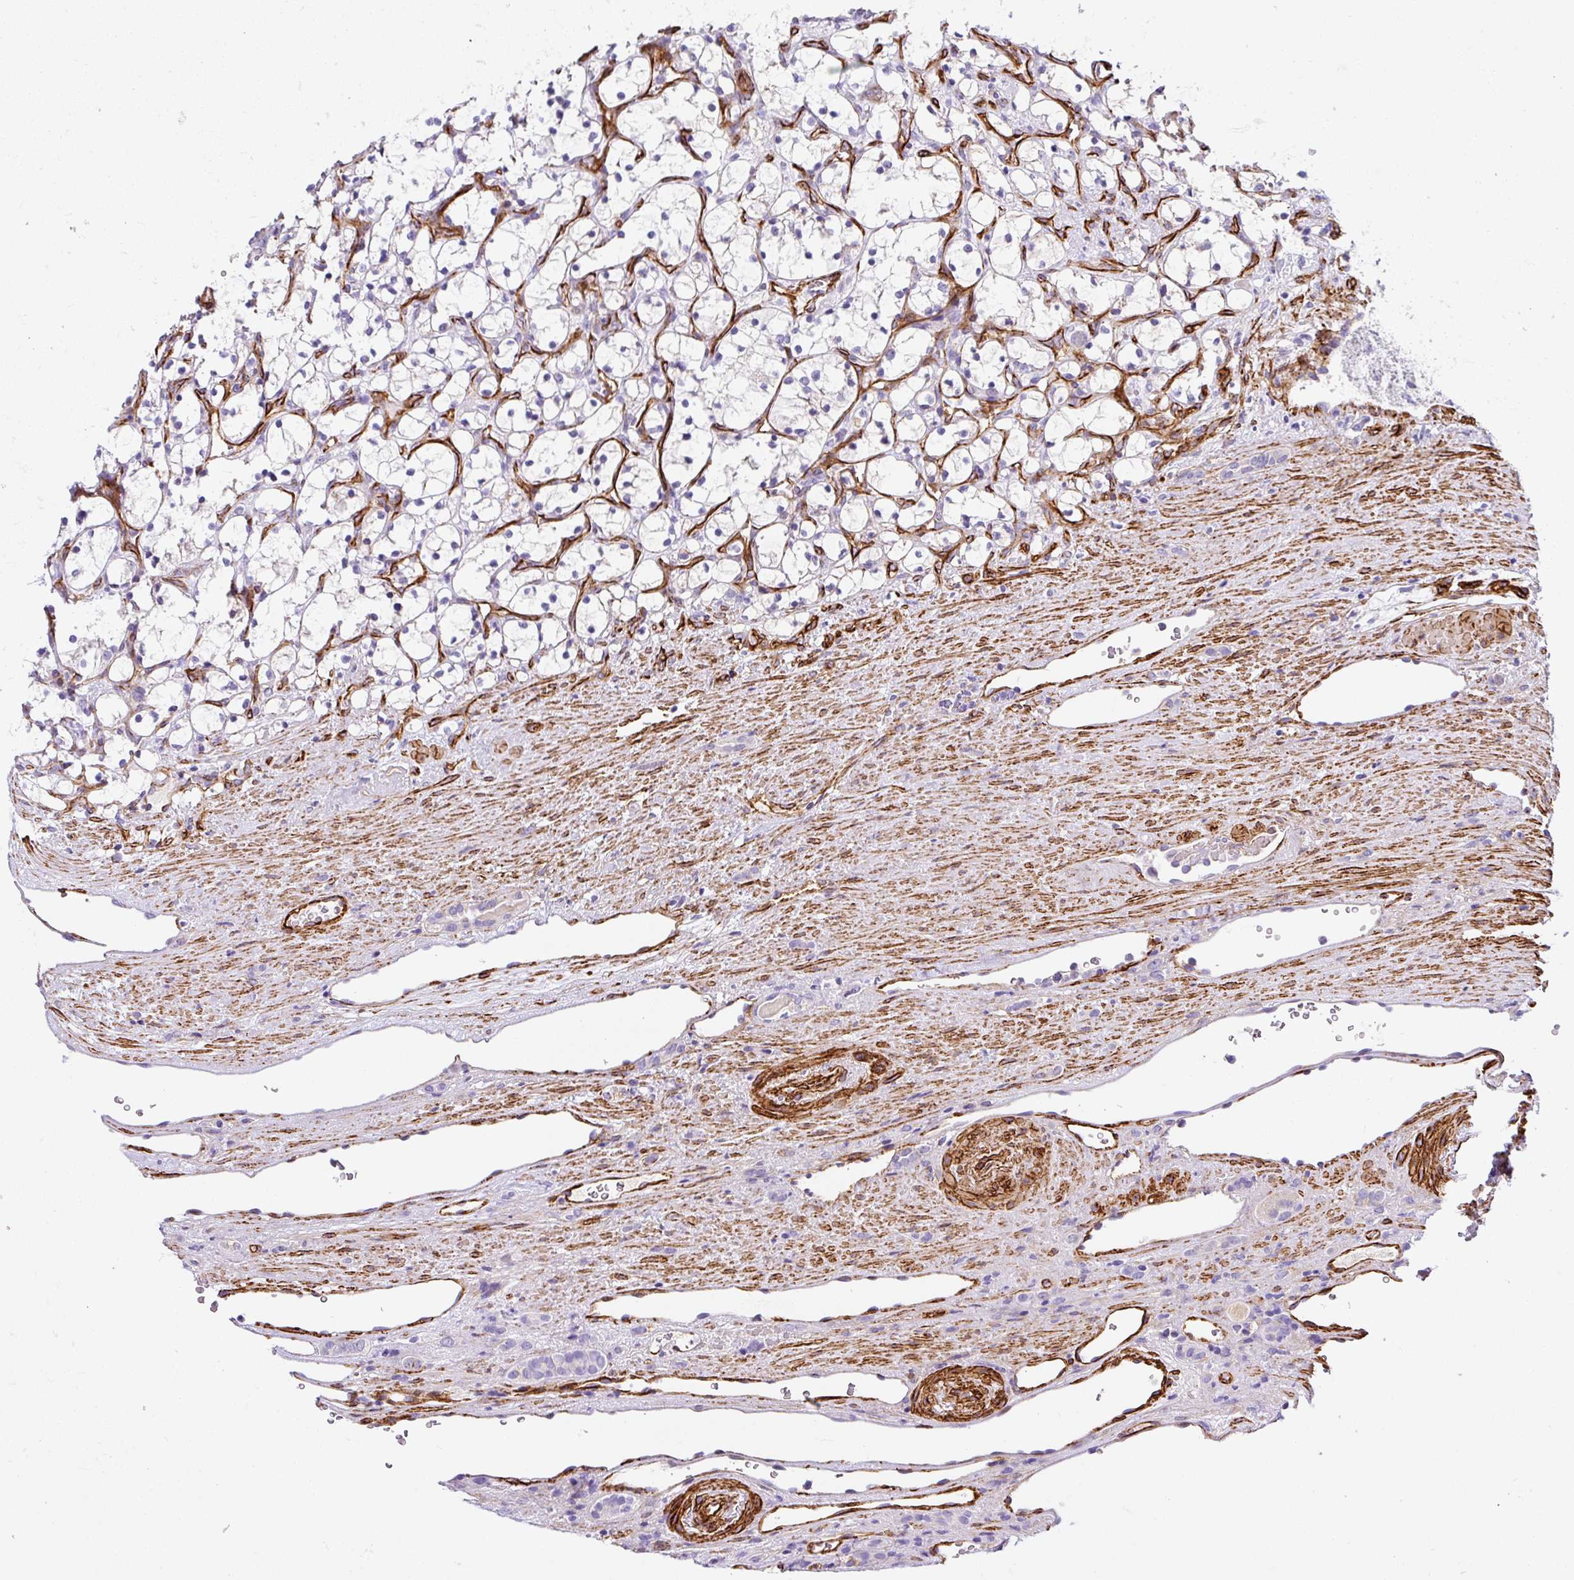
{"staining": {"intensity": "negative", "quantity": "none", "location": "none"}, "tissue": "renal cancer", "cell_type": "Tumor cells", "image_type": "cancer", "snomed": [{"axis": "morphology", "description": "Adenocarcinoma, NOS"}, {"axis": "topography", "description": "Kidney"}], "caption": "Tumor cells are negative for brown protein staining in renal cancer.", "gene": "SLC25A17", "patient": {"sex": "female", "age": 69}}